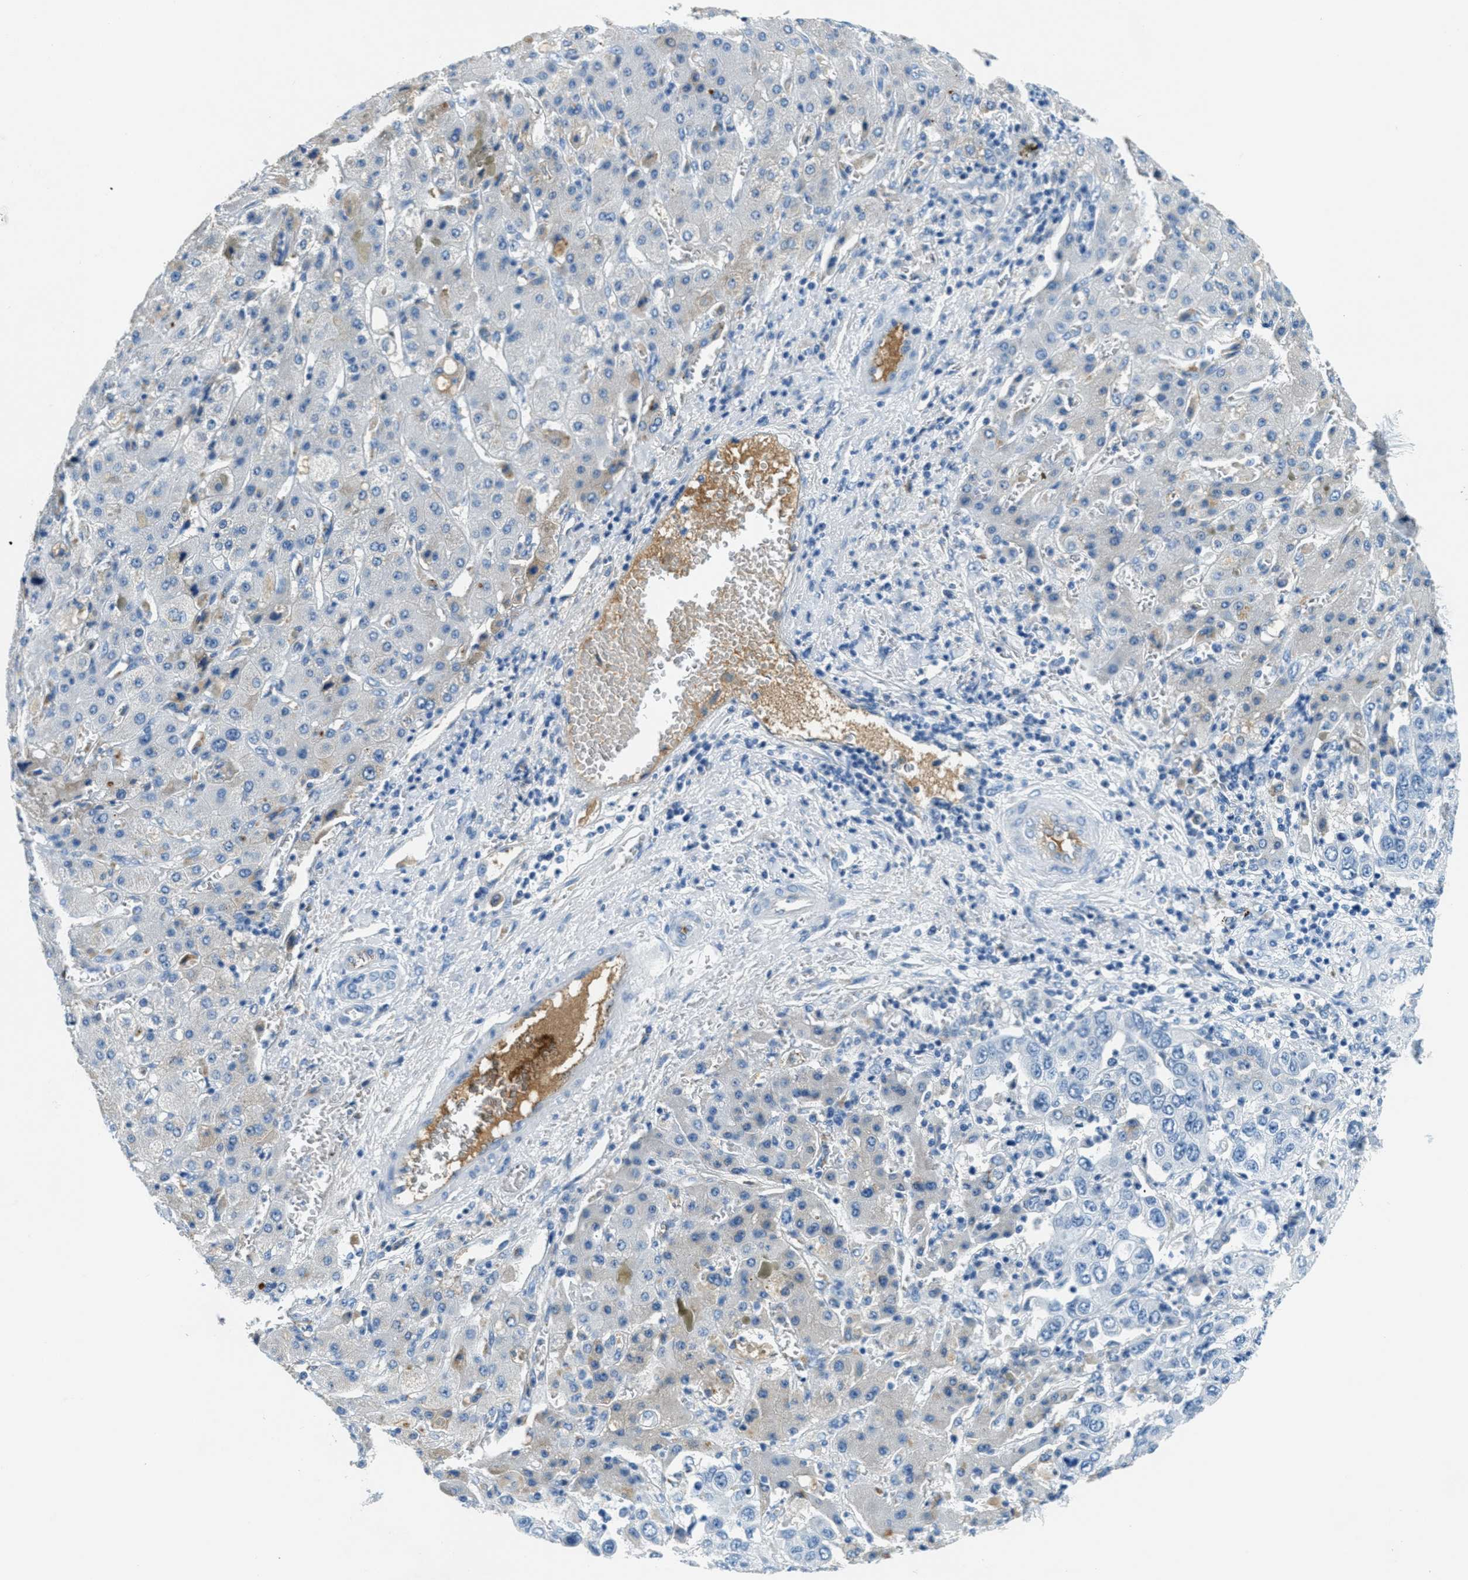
{"staining": {"intensity": "negative", "quantity": "none", "location": "none"}, "tissue": "liver cancer", "cell_type": "Tumor cells", "image_type": "cancer", "snomed": [{"axis": "morphology", "description": "Cholangiocarcinoma"}, {"axis": "topography", "description": "Liver"}], "caption": "Immunohistochemical staining of liver cholangiocarcinoma exhibits no significant positivity in tumor cells.", "gene": "A2M", "patient": {"sex": "female", "age": 52}}